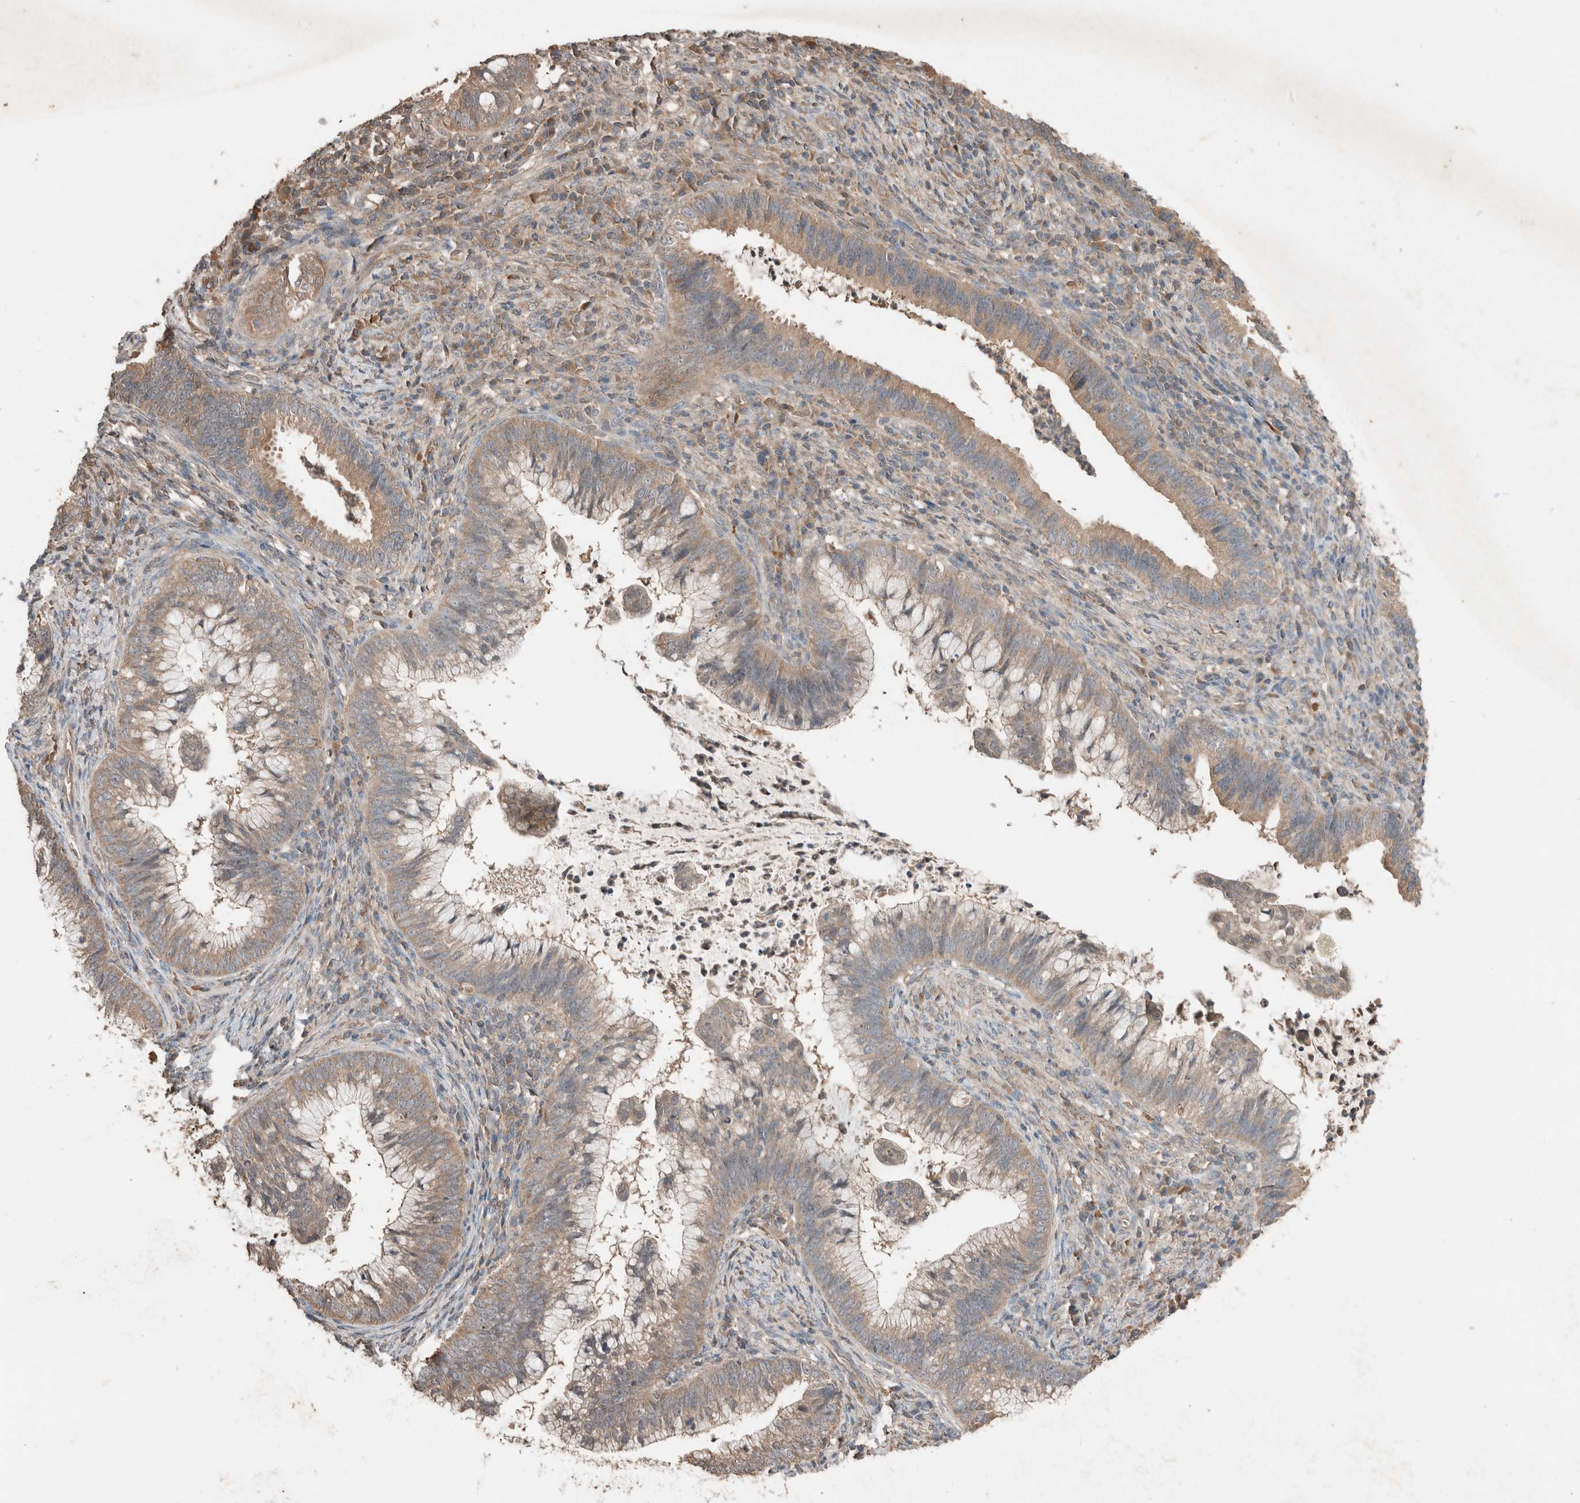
{"staining": {"intensity": "weak", "quantity": ">75%", "location": "cytoplasmic/membranous"}, "tissue": "cervical cancer", "cell_type": "Tumor cells", "image_type": "cancer", "snomed": [{"axis": "morphology", "description": "Adenocarcinoma, NOS"}, {"axis": "topography", "description": "Cervix"}], "caption": "Immunohistochemical staining of human cervical adenocarcinoma reveals weak cytoplasmic/membranous protein positivity in approximately >75% of tumor cells.", "gene": "ERAP2", "patient": {"sex": "female", "age": 36}}